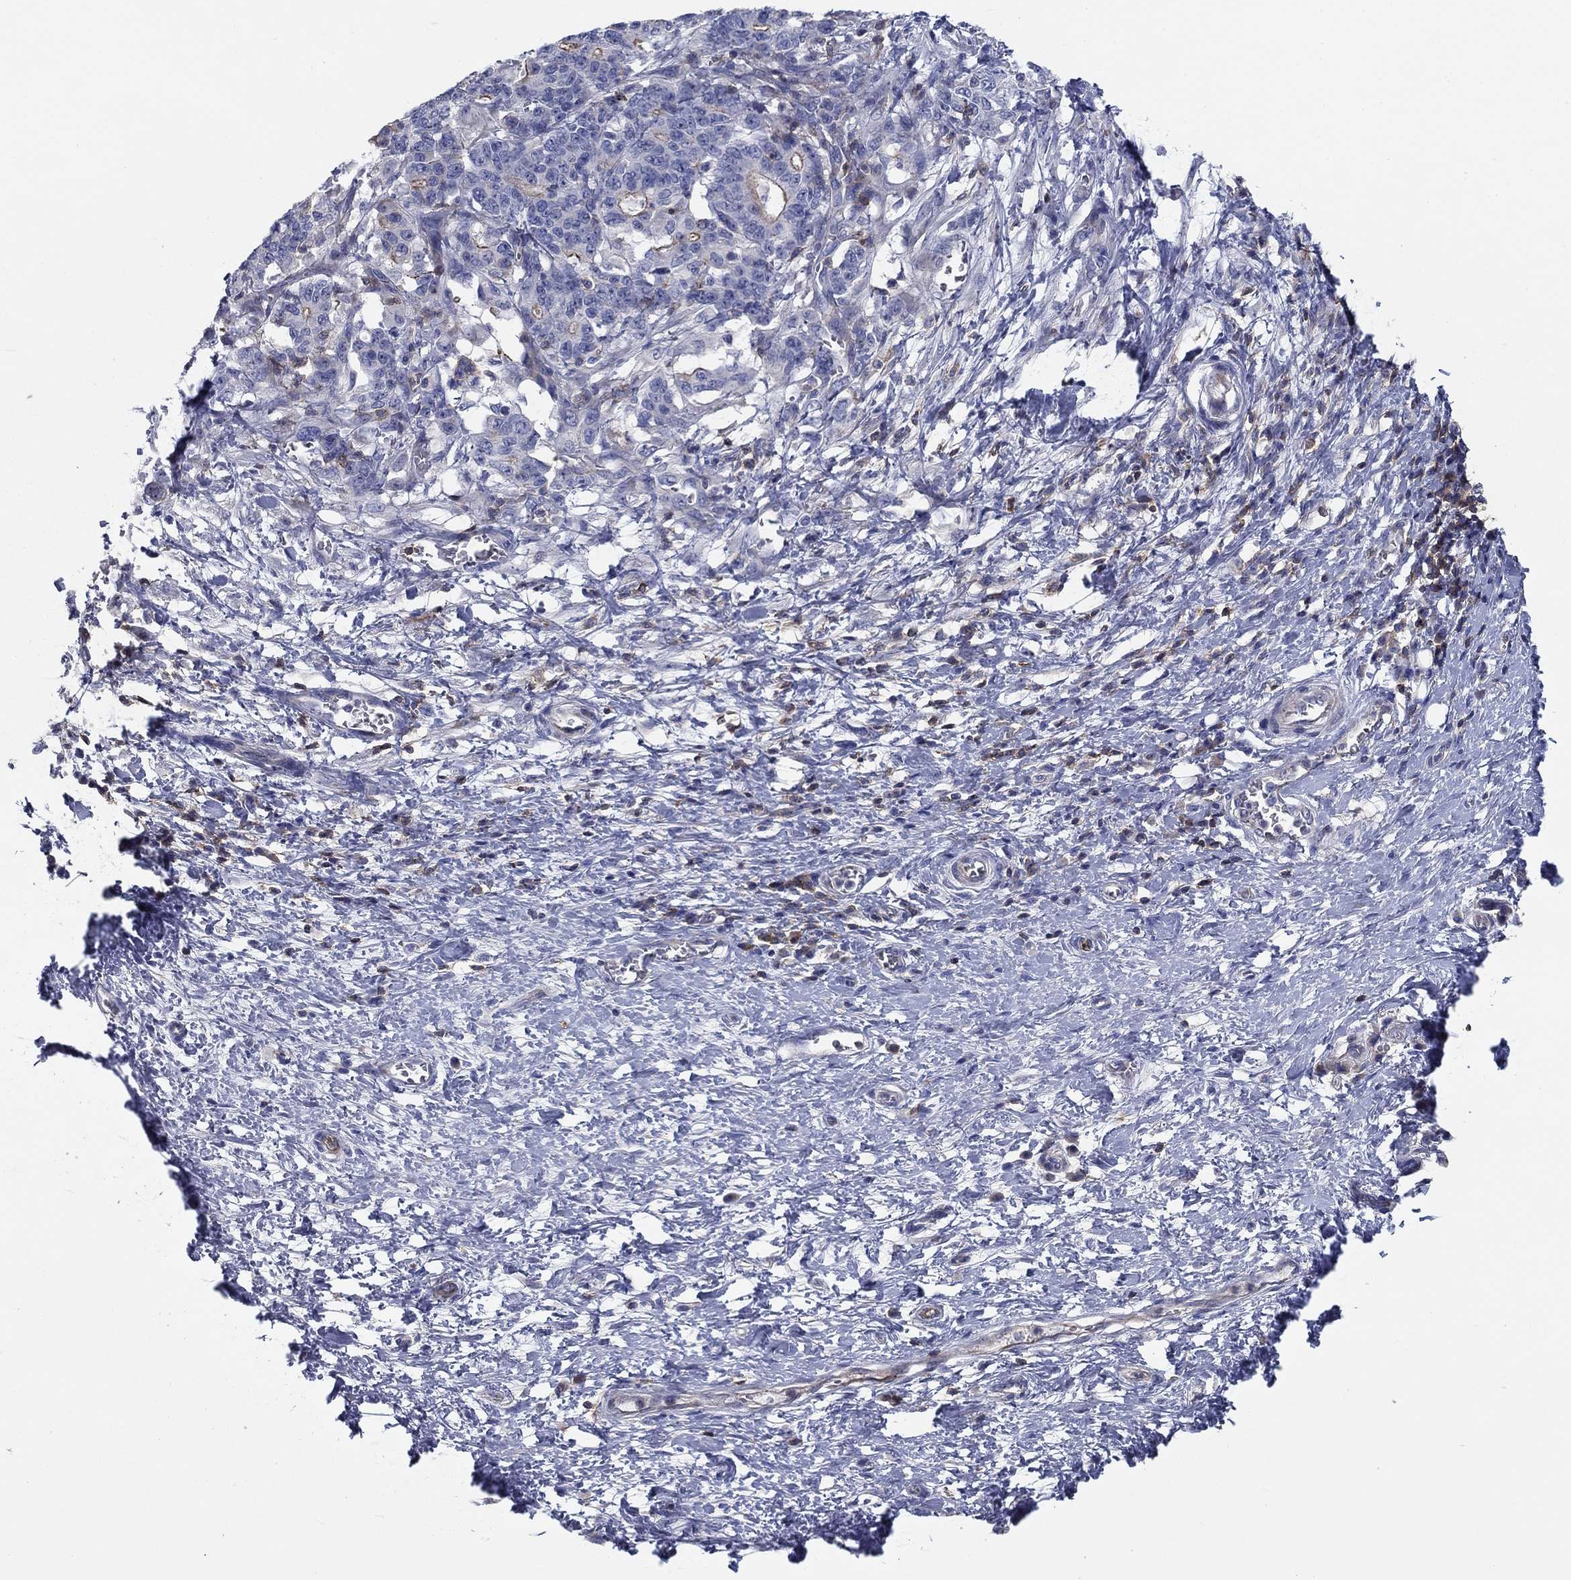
{"staining": {"intensity": "moderate", "quantity": "<25%", "location": "cytoplasmic/membranous"}, "tissue": "stomach cancer", "cell_type": "Tumor cells", "image_type": "cancer", "snomed": [{"axis": "morphology", "description": "Normal tissue, NOS"}, {"axis": "morphology", "description": "Adenocarcinoma, NOS"}, {"axis": "topography", "description": "Stomach"}], "caption": "Protein analysis of stomach cancer (adenocarcinoma) tissue demonstrates moderate cytoplasmic/membranous staining in about <25% of tumor cells.", "gene": "SIT1", "patient": {"sex": "female", "age": 64}}